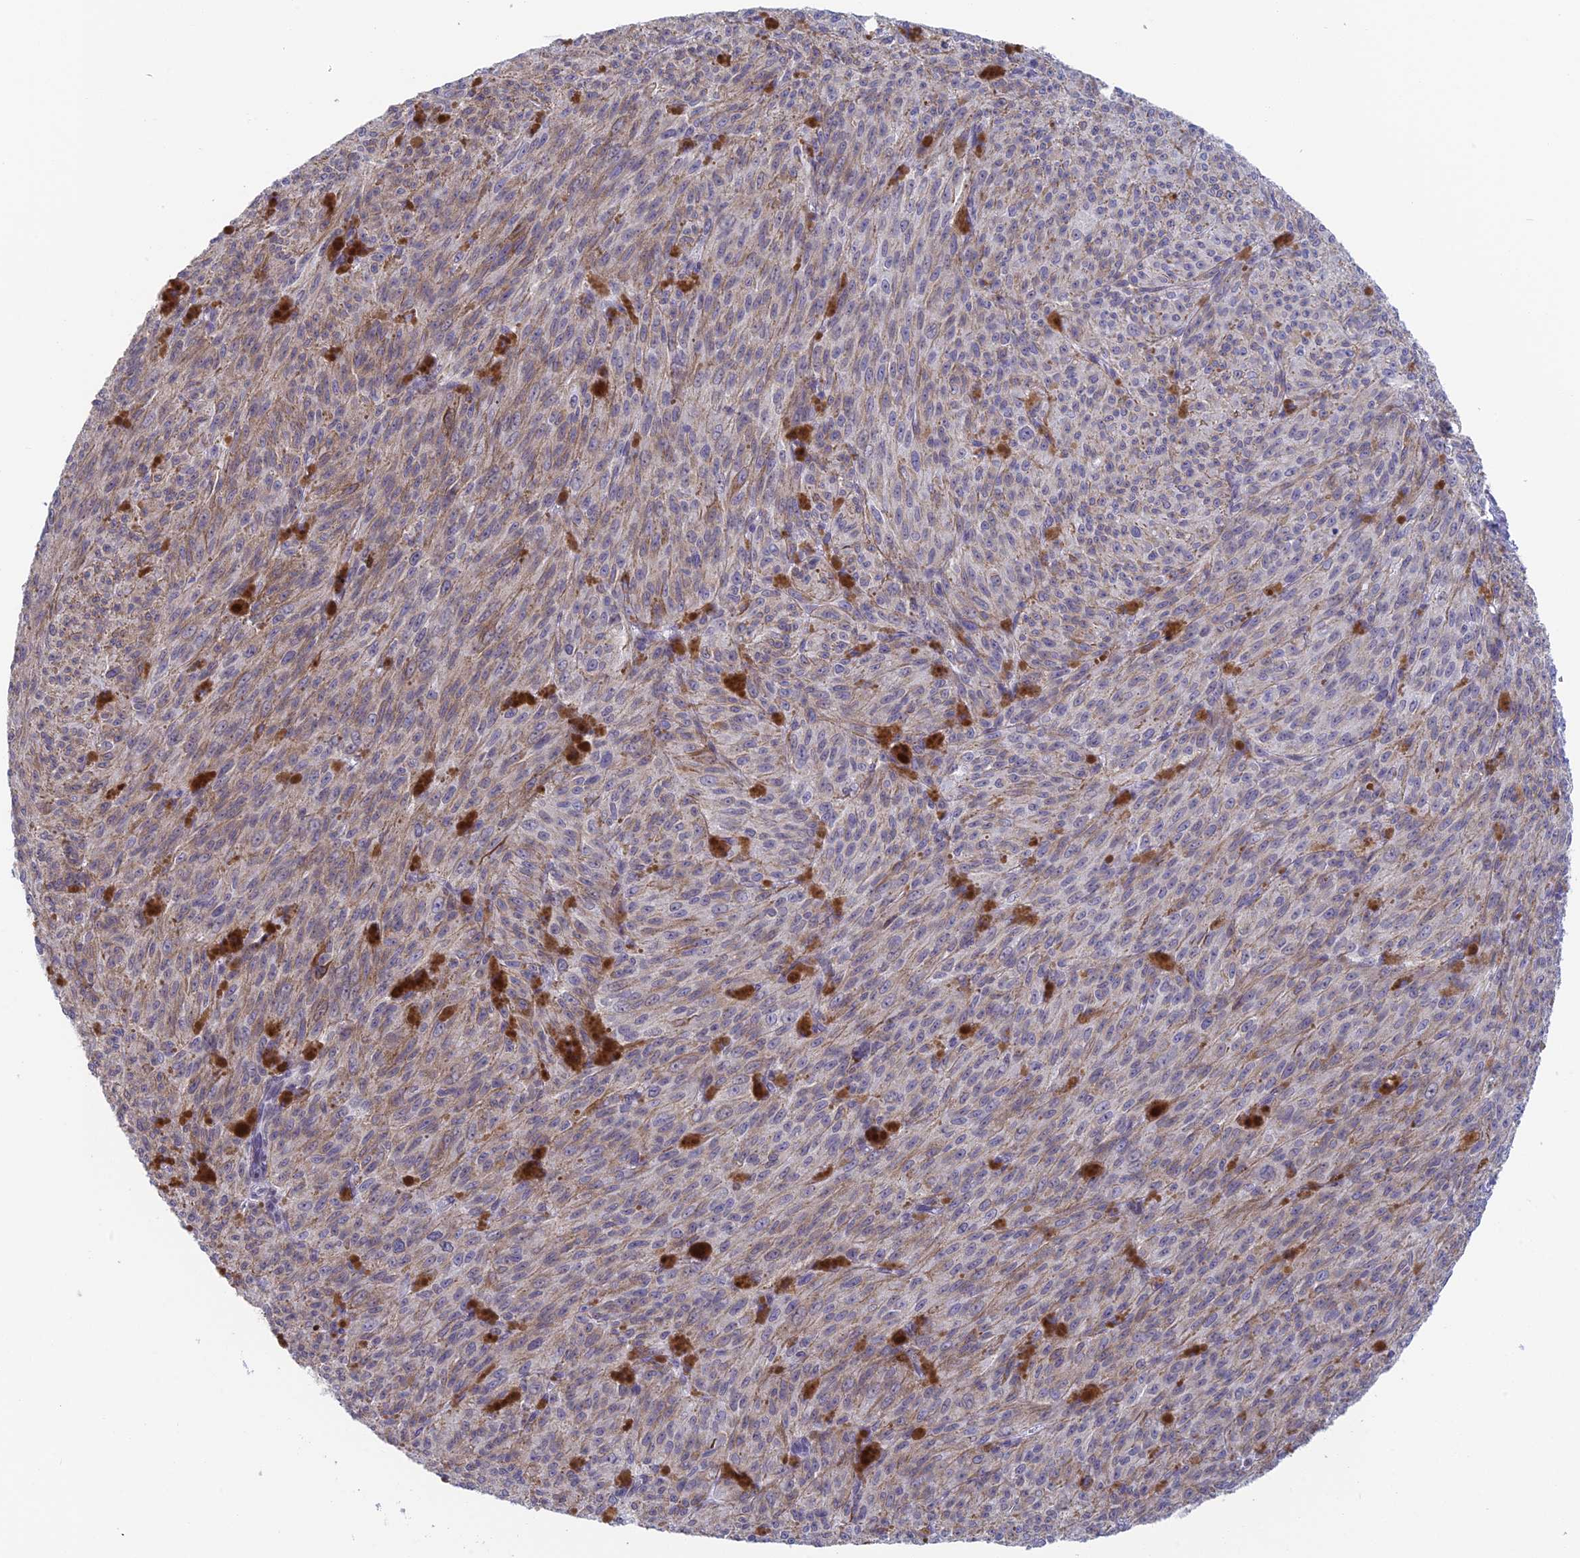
{"staining": {"intensity": "weak", "quantity": "25%-75%", "location": "cytoplasmic/membranous"}, "tissue": "melanoma", "cell_type": "Tumor cells", "image_type": "cancer", "snomed": [{"axis": "morphology", "description": "Malignant melanoma, NOS"}, {"axis": "topography", "description": "Skin"}], "caption": "Malignant melanoma tissue reveals weak cytoplasmic/membranous positivity in approximately 25%-75% of tumor cells, visualized by immunohistochemistry.", "gene": "REXO5", "patient": {"sex": "female", "age": 52}}